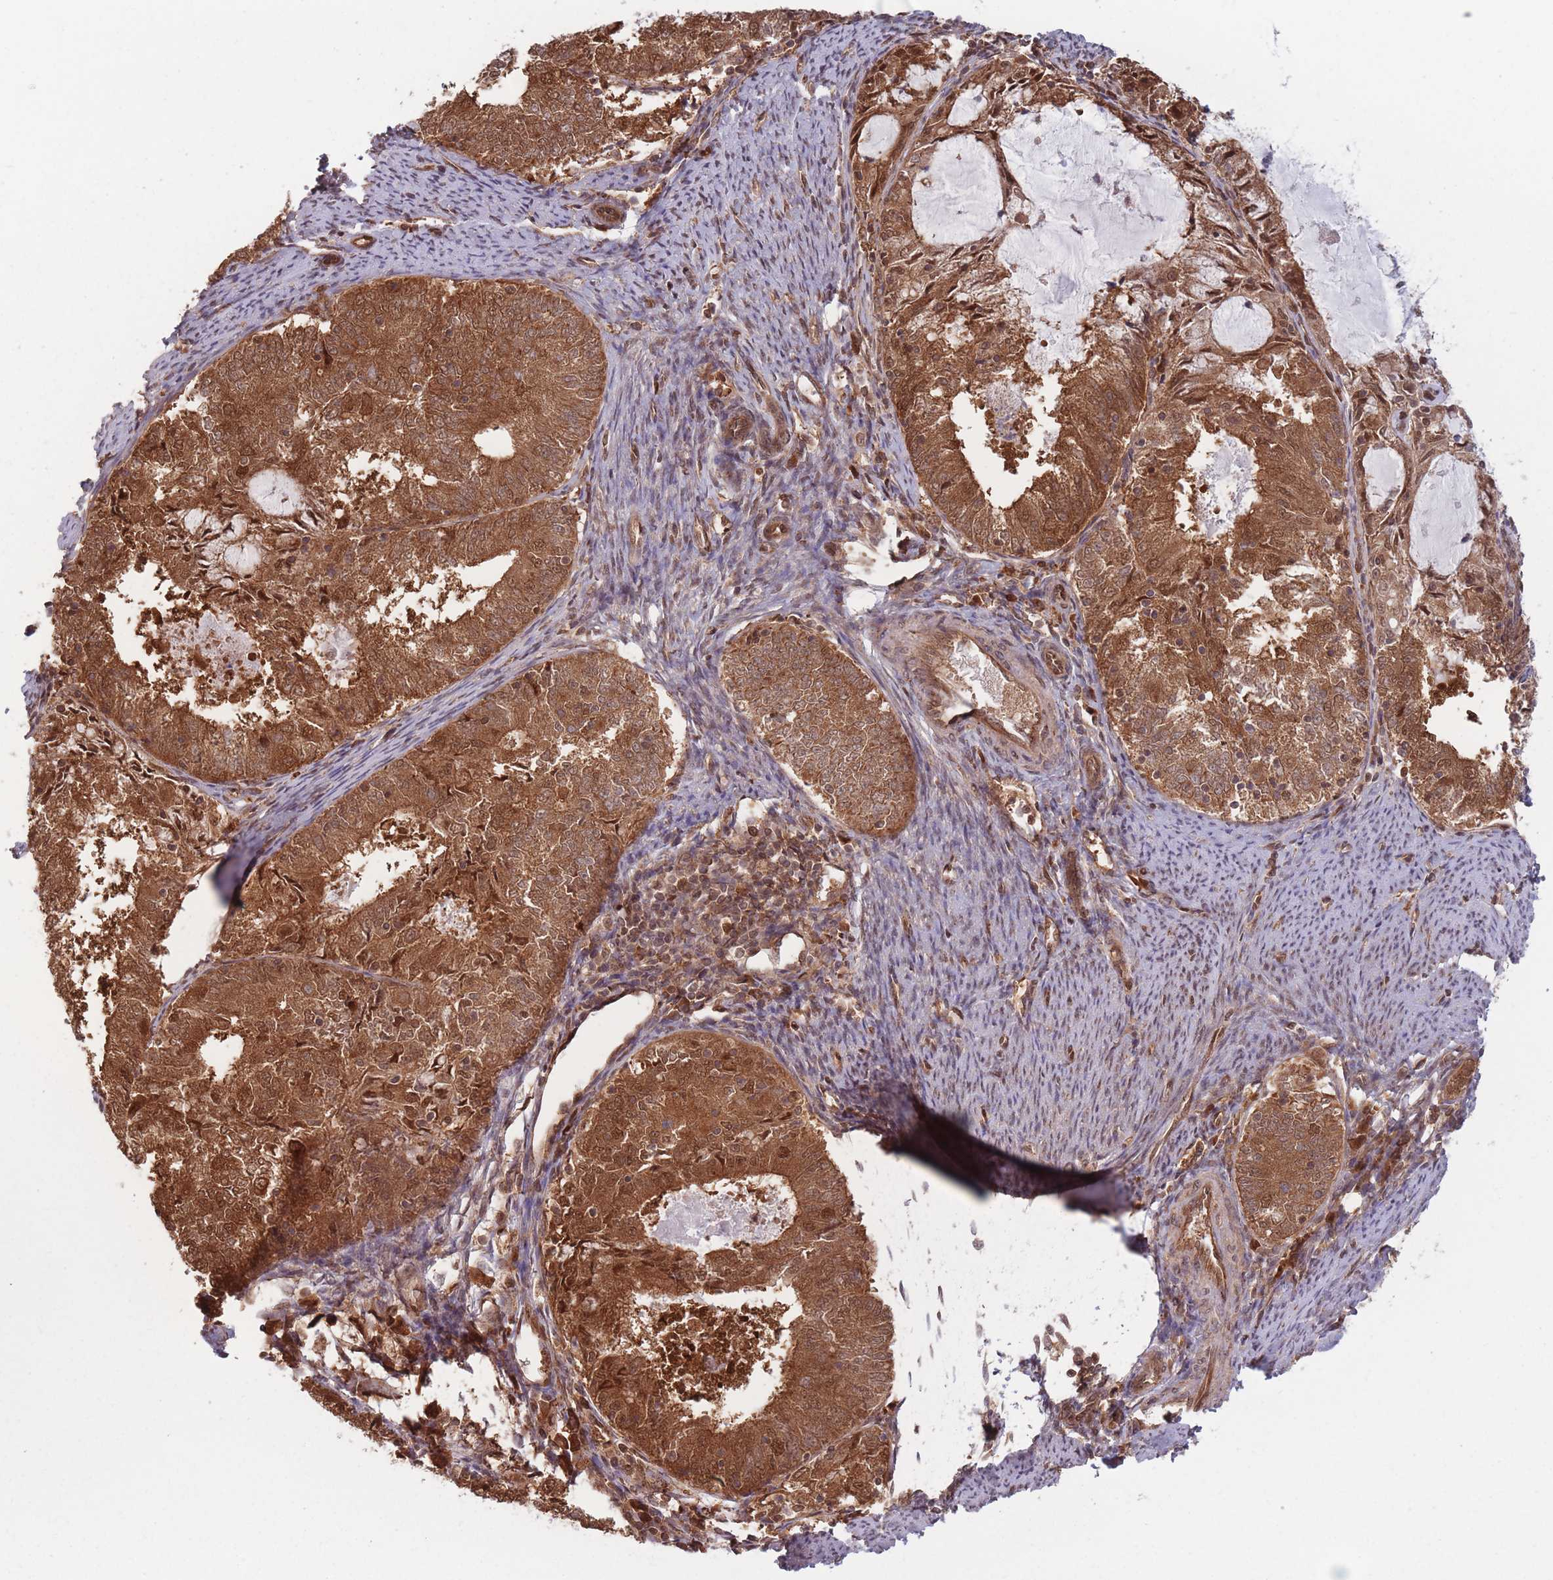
{"staining": {"intensity": "strong", "quantity": ">75%", "location": "cytoplasmic/membranous,nuclear"}, "tissue": "endometrial cancer", "cell_type": "Tumor cells", "image_type": "cancer", "snomed": [{"axis": "morphology", "description": "Adenocarcinoma, NOS"}, {"axis": "topography", "description": "Endometrium"}], "caption": "Immunohistochemistry of human adenocarcinoma (endometrial) exhibits high levels of strong cytoplasmic/membranous and nuclear staining in approximately >75% of tumor cells.", "gene": "PODXL2", "patient": {"sex": "female", "age": 57}}